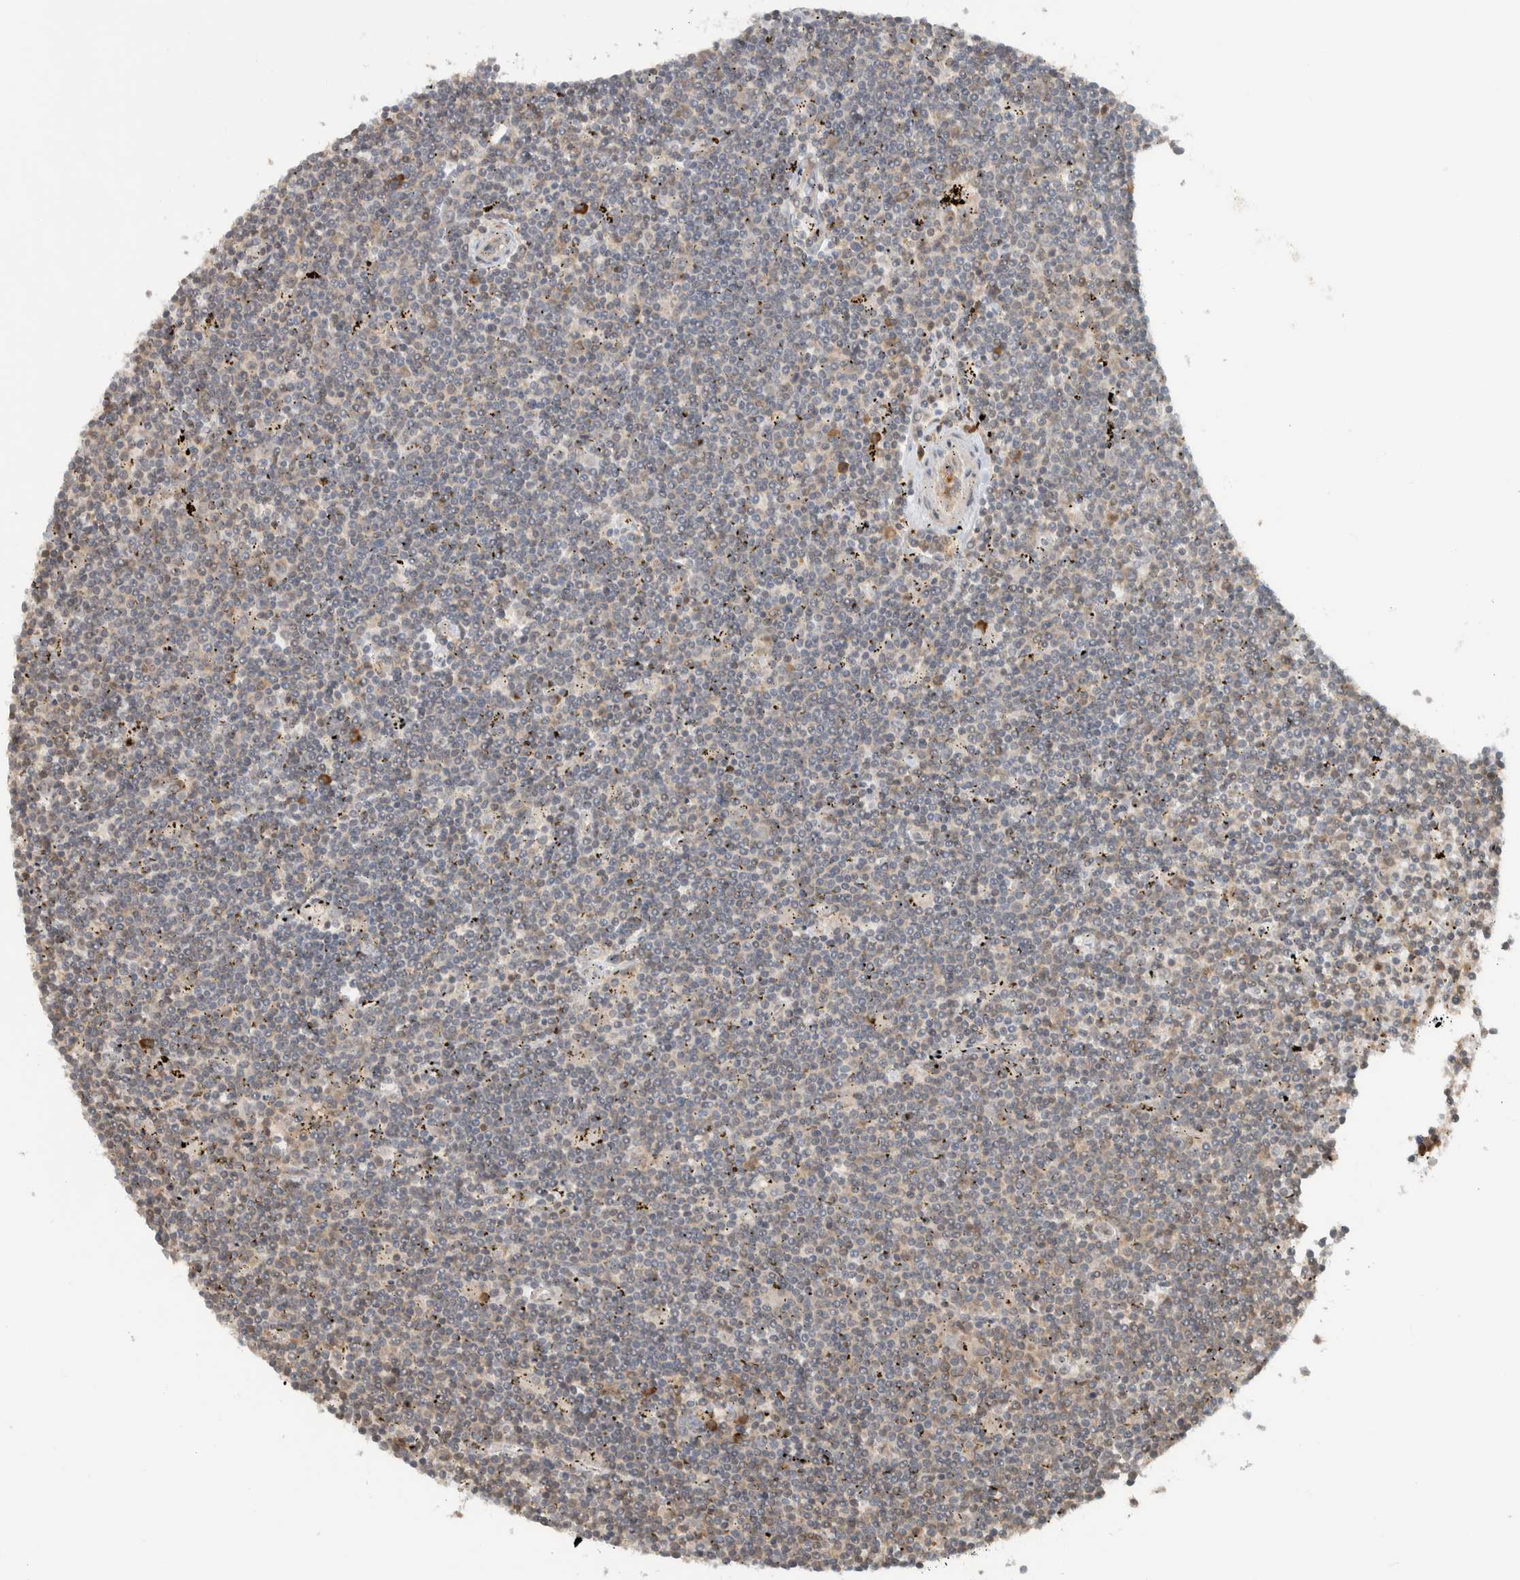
{"staining": {"intensity": "negative", "quantity": "none", "location": "none"}, "tissue": "lymphoma", "cell_type": "Tumor cells", "image_type": "cancer", "snomed": [{"axis": "morphology", "description": "Malignant lymphoma, non-Hodgkin's type, Low grade"}, {"axis": "topography", "description": "Spleen"}], "caption": "Immunohistochemistry image of lymphoma stained for a protein (brown), which exhibits no staining in tumor cells.", "gene": "CNTROB", "patient": {"sex": "male", "age": 76}}